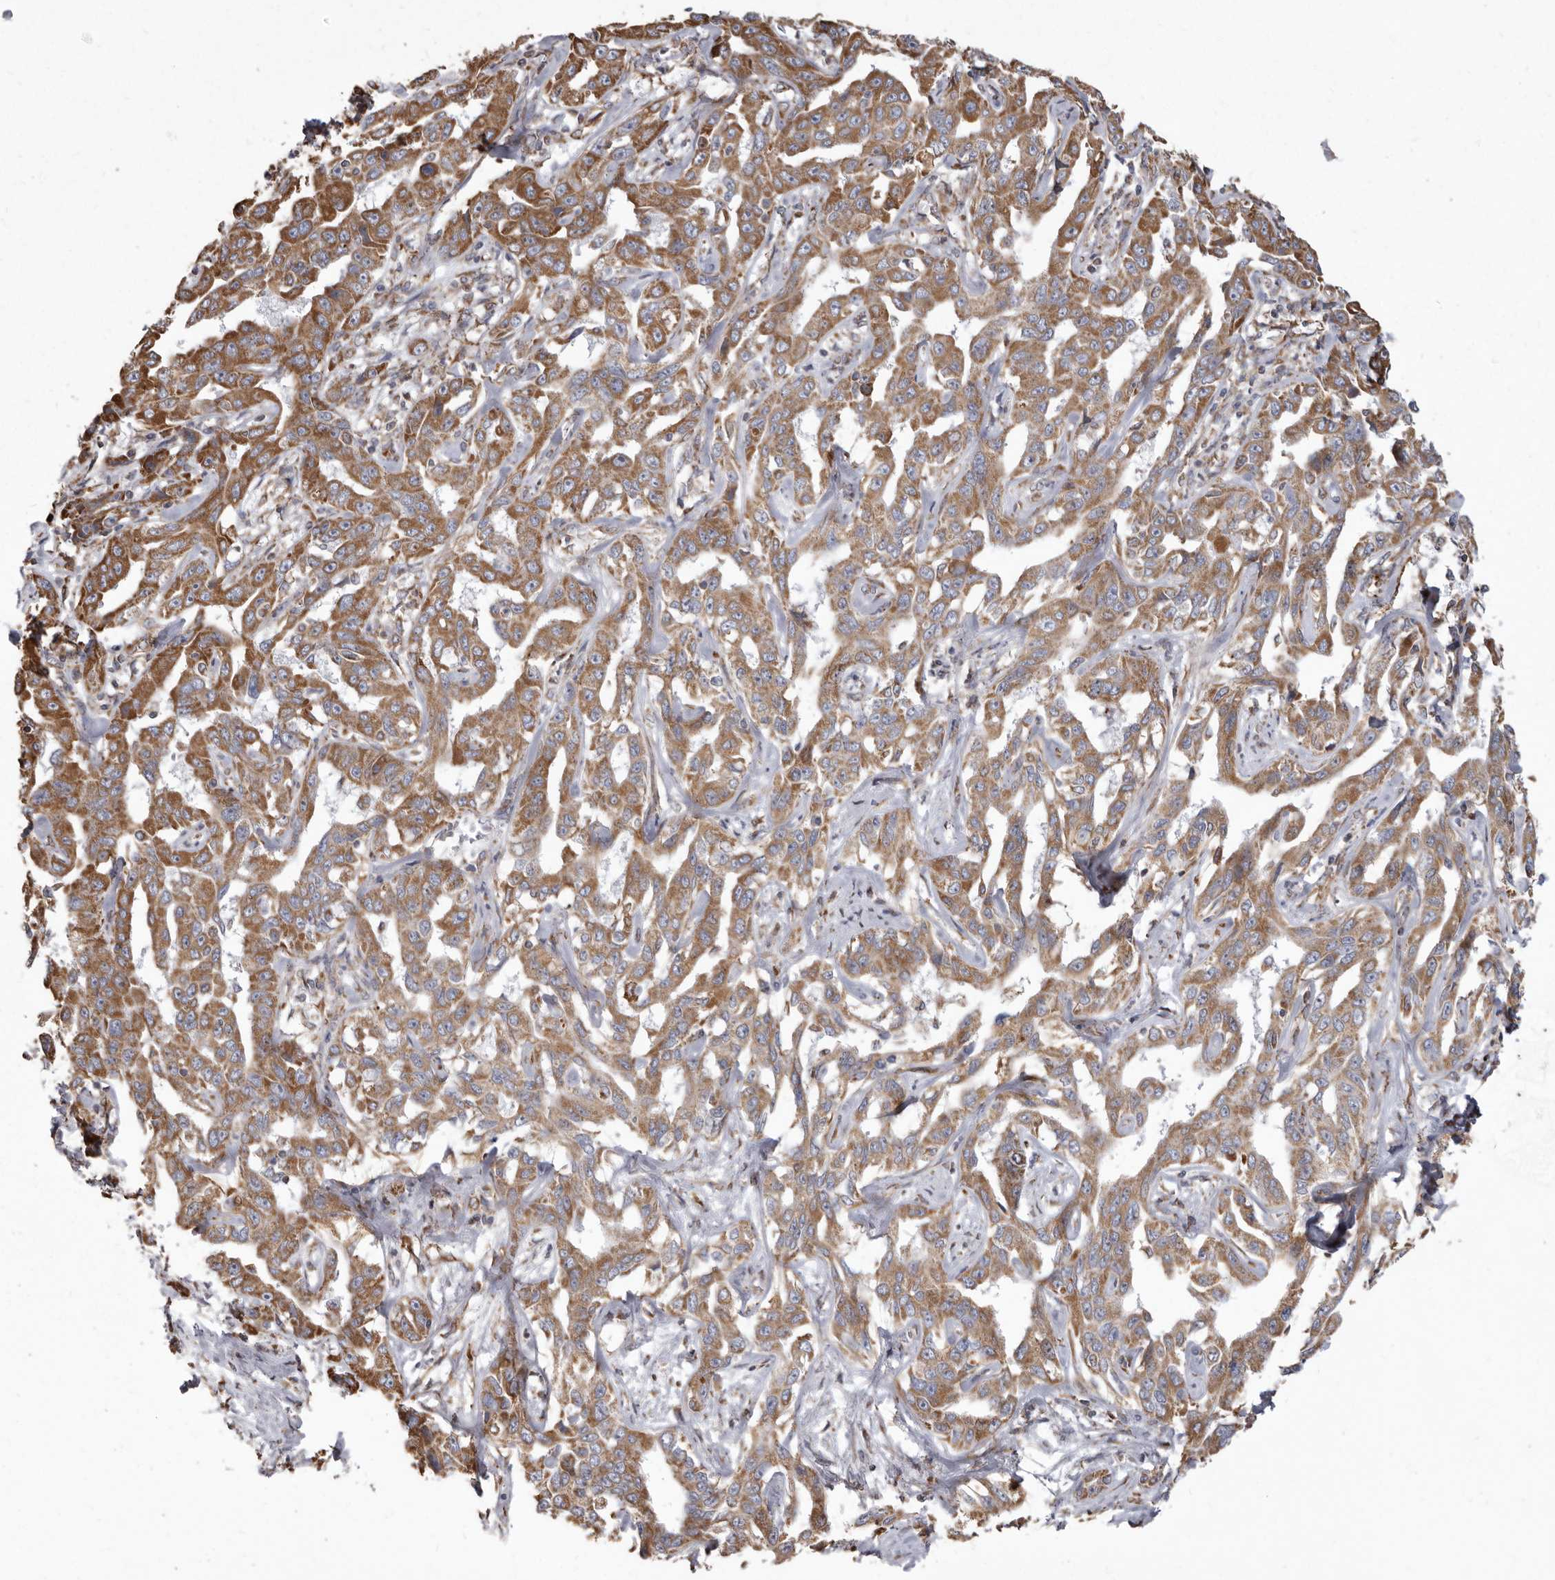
{"staining": {"intensity": "moderate", "quantity": ">75%", "location": "cytoplasmic/membranous"}, "tissue": "liver cancer", "cell_type": "Tumor cells", "image_type": "cancer", "snomed": [{"axis": "morphology", "description": "Cholangiocarcinoma"}, {"axis": "topography", "description": "Liver"}], "caption": "Immunohistochemical staining of human liver cholangiocarcinoma shows medium levels of moderate cytoplasmic/membranous expression in approximately >75% of tumor cells. (Brightfield microscopy of DAB IHC at high magnification).", "gene": "CDK5RAP3", "patient": {"sex": "male", "age": 59}}